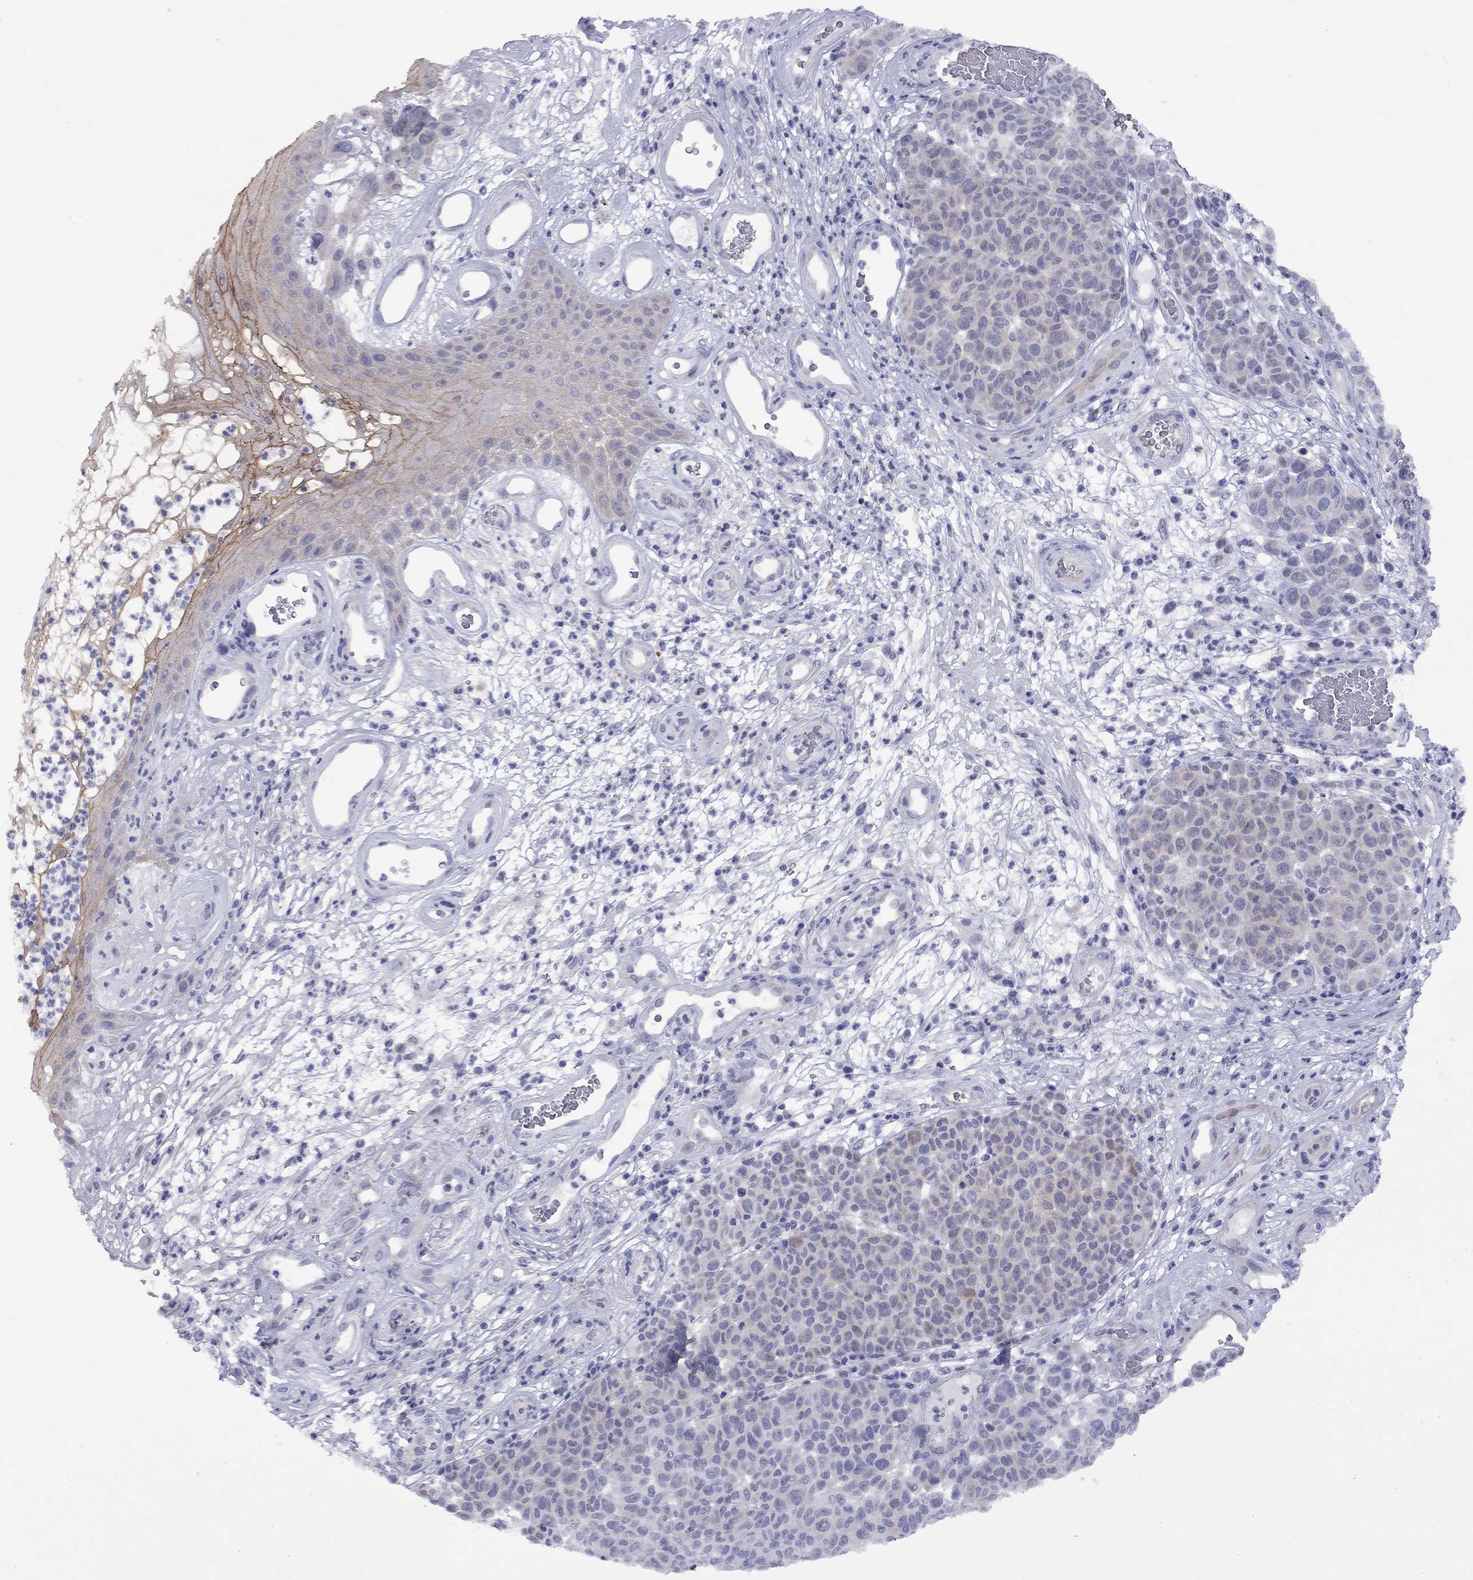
{"staining": {"intensity": "negative", "quantity": "none", "location": "none"}, "tissue": "melanoma", "cell_type": "Tumor cells", "image_type": "cancer", "snomed": [{"axis": "morphology", "description": "Malignant melanoma, NOS"}, {"axis": "topography", "description": "Skin"}], "caption": "Micrograph shows no significant protein staining in tumor cells of melanoma.", "gene": "CTNNBIP1", "patient": {"sex": "male", "age": 59}}